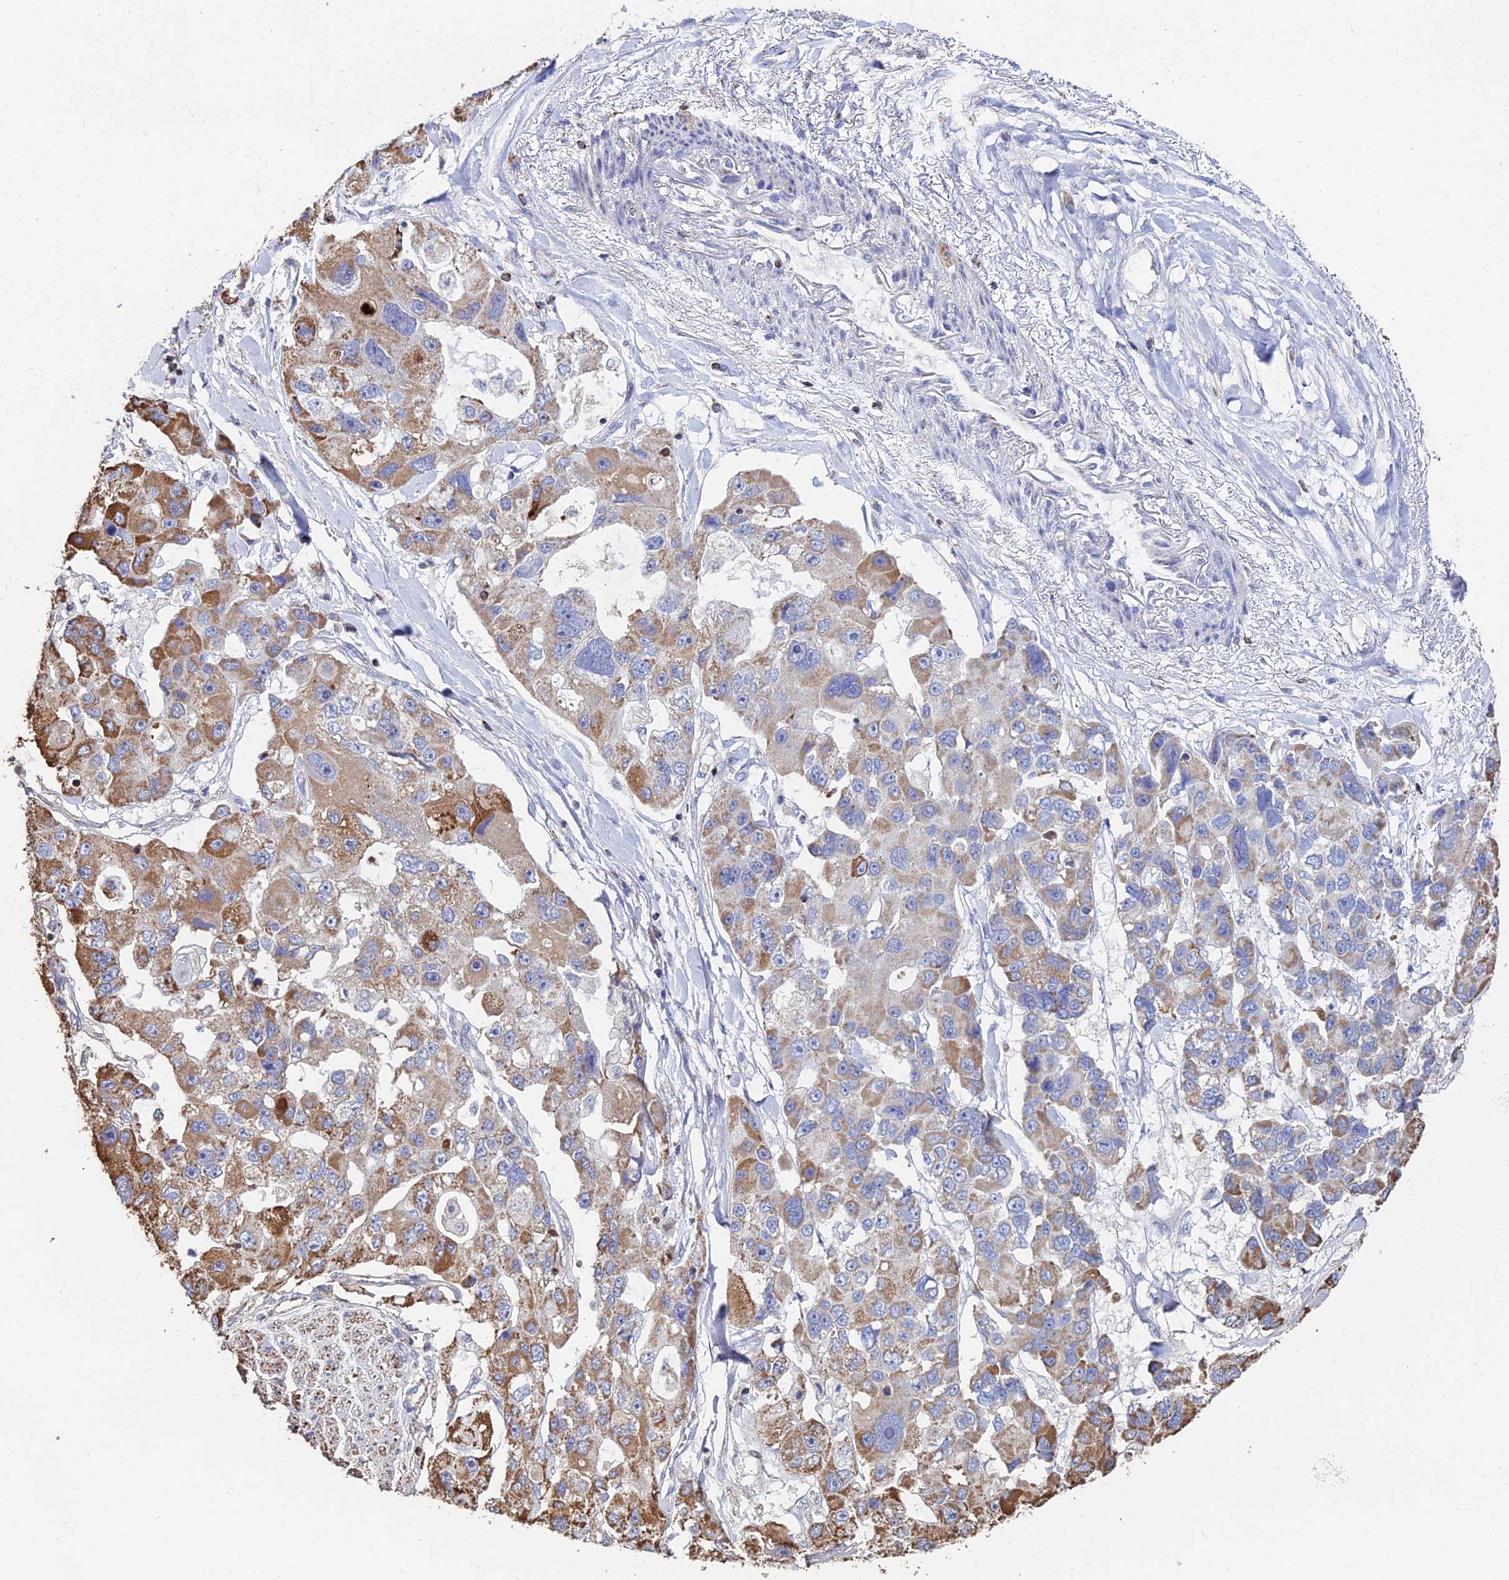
{"staining": {"intensity": "moderate", "quantity": "25%-75%", "location": "cytoplasmic/membranous"}, "tissue": "lung cancer", "cell_type": "Tumor cells", "image_type": "cancer", "snomed": [{"axis": "morphology", "description": "Adenocarcinoma, NOS"}, {"axis": "topography", "description": "Lung"}], "caption": "A micrograph of human adenocarcinoma (lung) stained for a protein reveals moderate cytoplasmic/membranous brown staining in tumor cells. Immunohistochemistry (ihc) stains the protein in brown and the nuclei are stained blue.", "gene": "SPOCK2", "patient": {"sex": "female", "age": 54}}